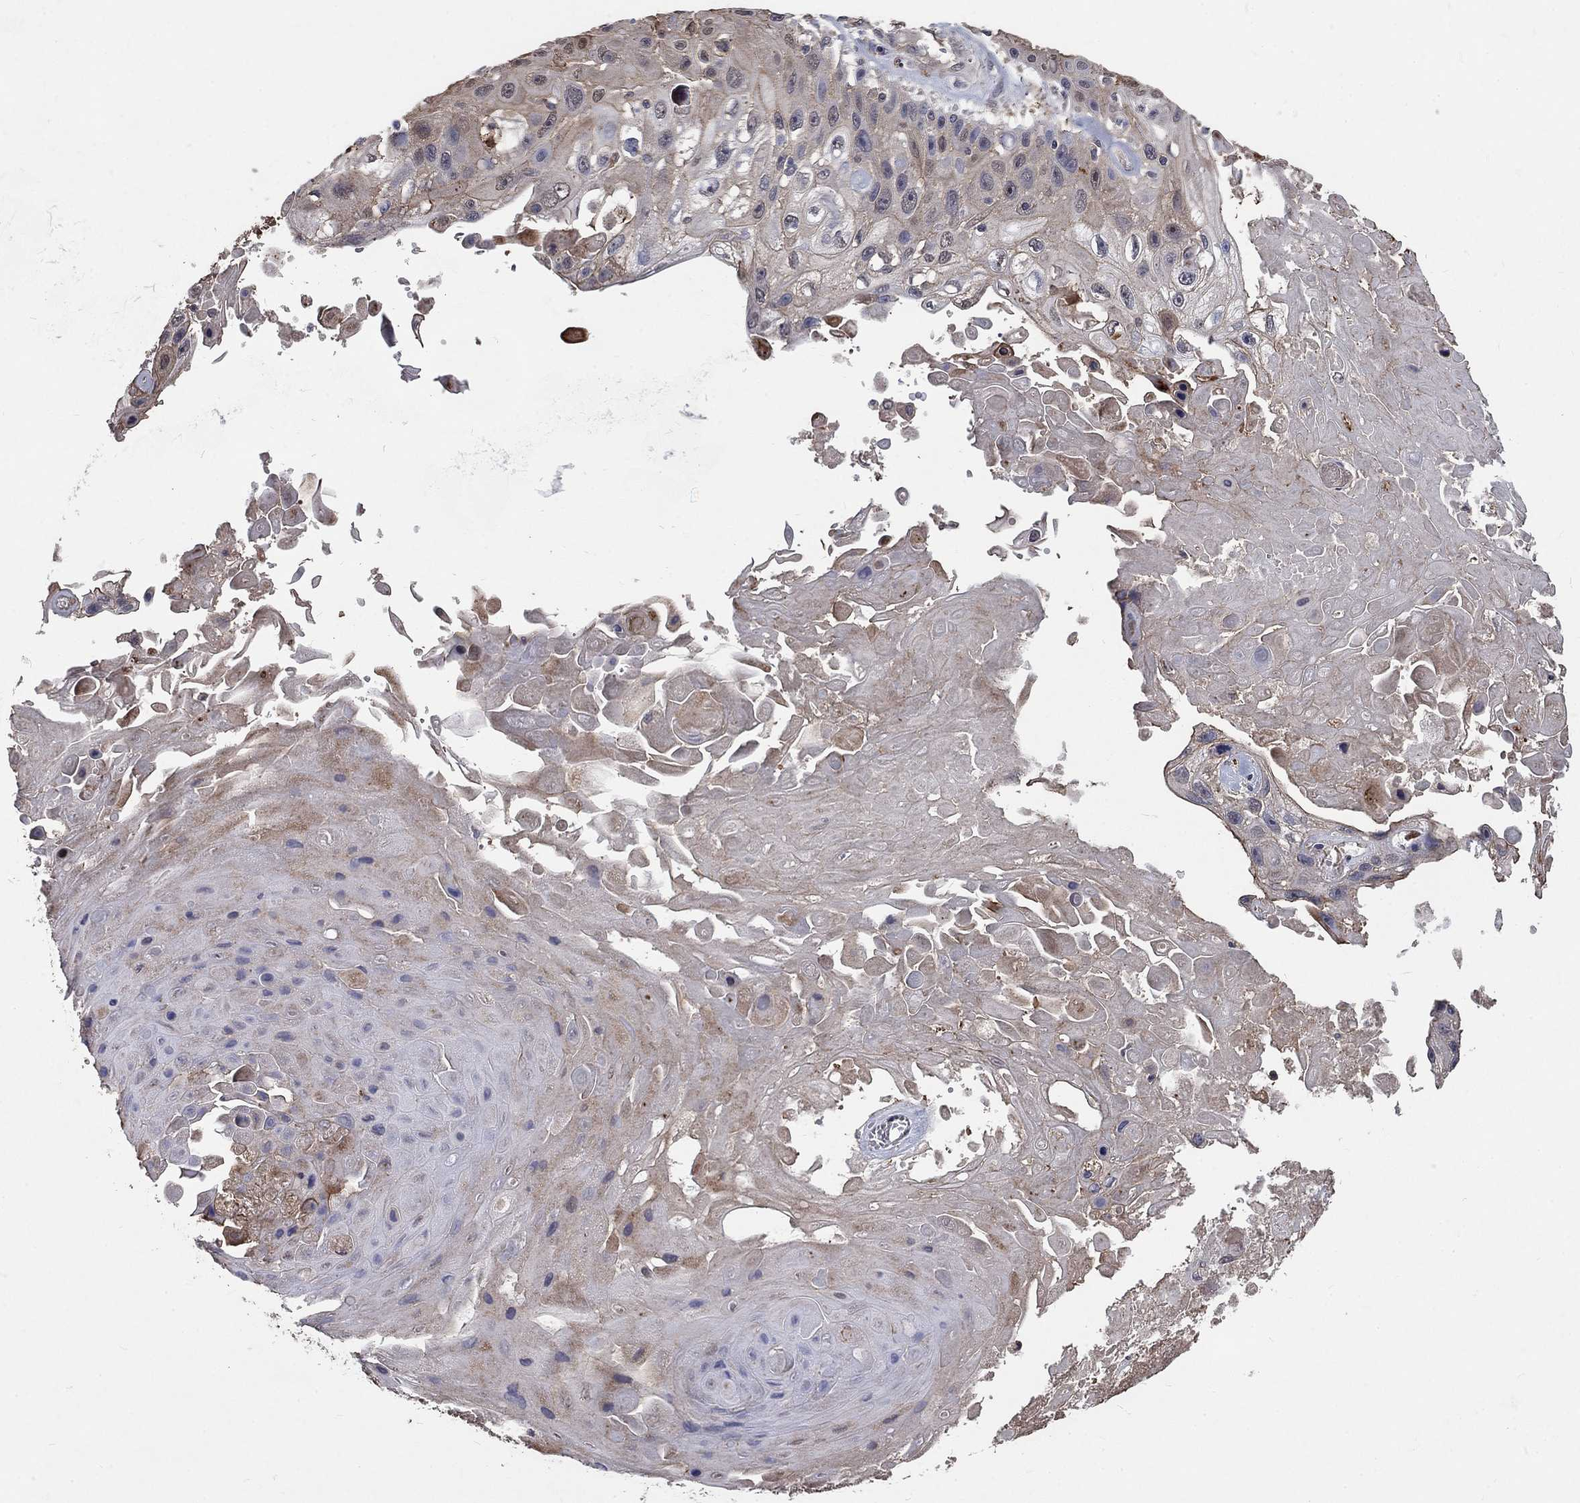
{"staining": {"intensity": "weak", "quantity": "<25%", "location": "cytoplasmic/membranous"}, "tissue": "skin cancer", "cell_type": "Tumor cells", "image_type": "cancer", "snomed": [{"axis": "morphology", "description": "Squamous cell carcinoma, NOS"}, {"axis": "topography", "description": "Skin"}], "caption": "Protein analysis of skin squamous cell carcinoma shows no significant positivity in tumor cells.", "gene": "CHST5", "patient": {"sex": "male", "age": 82}}